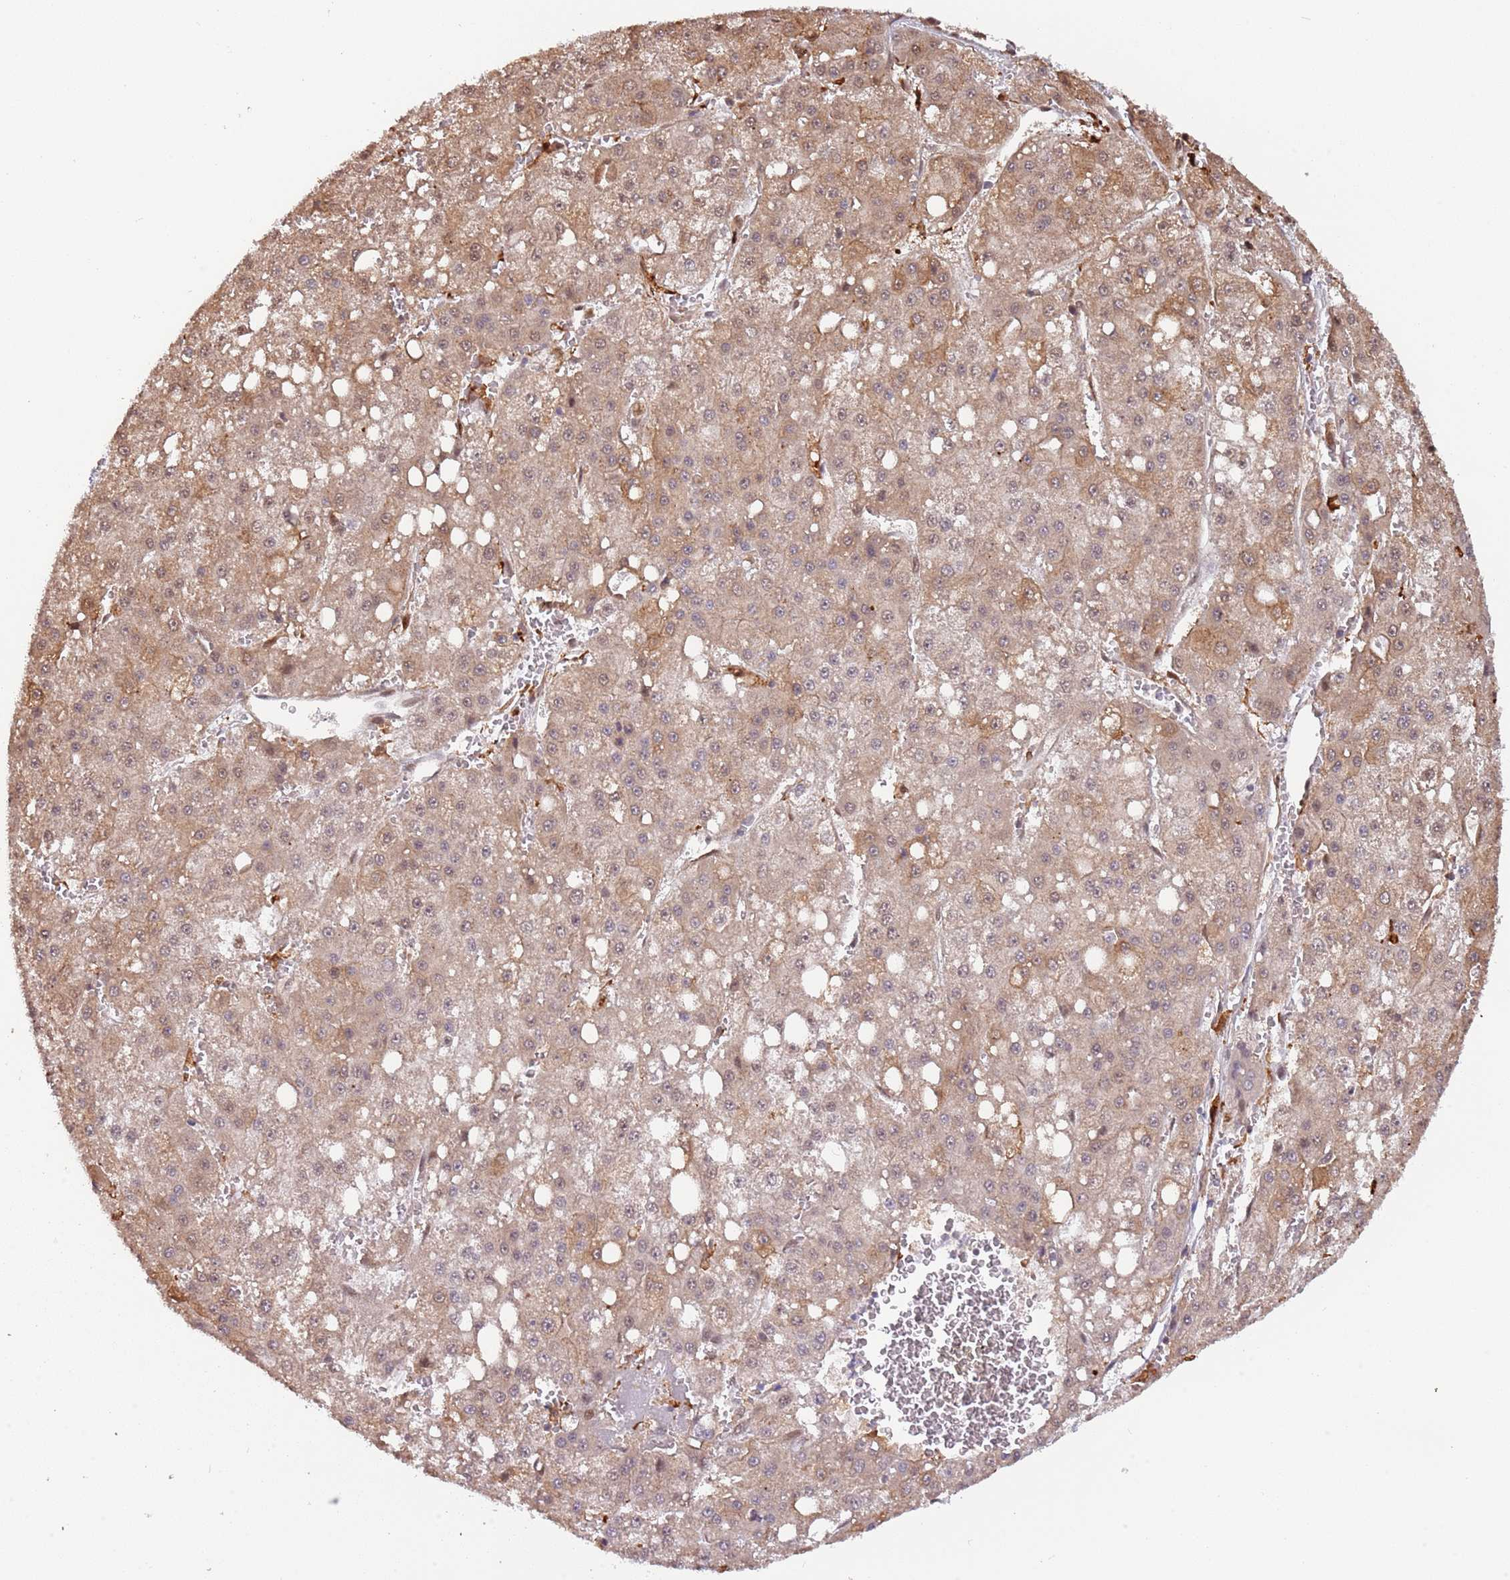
{"staining": {"intensity": "moderate", "quantity": ">75%", "location": "cytoplasmic/membranous"}, "tissue": "liver cancer", "cell_type": "Tumor cells", "image_type": "cancer", "snomed": [{"axis": "morphology", "description": "Carcinoma, Hepatocellular, NOS"}, {"axis": "topography", "description": "Liver"}], "caption": "Hepatocellular carcinoma (liver) stained for a protein demonstrates moderate cytoplasmic/membranous positivity in tumor cells.", "gene": "PLSCR5", "patient": {"sex": "male", "age": 47}}